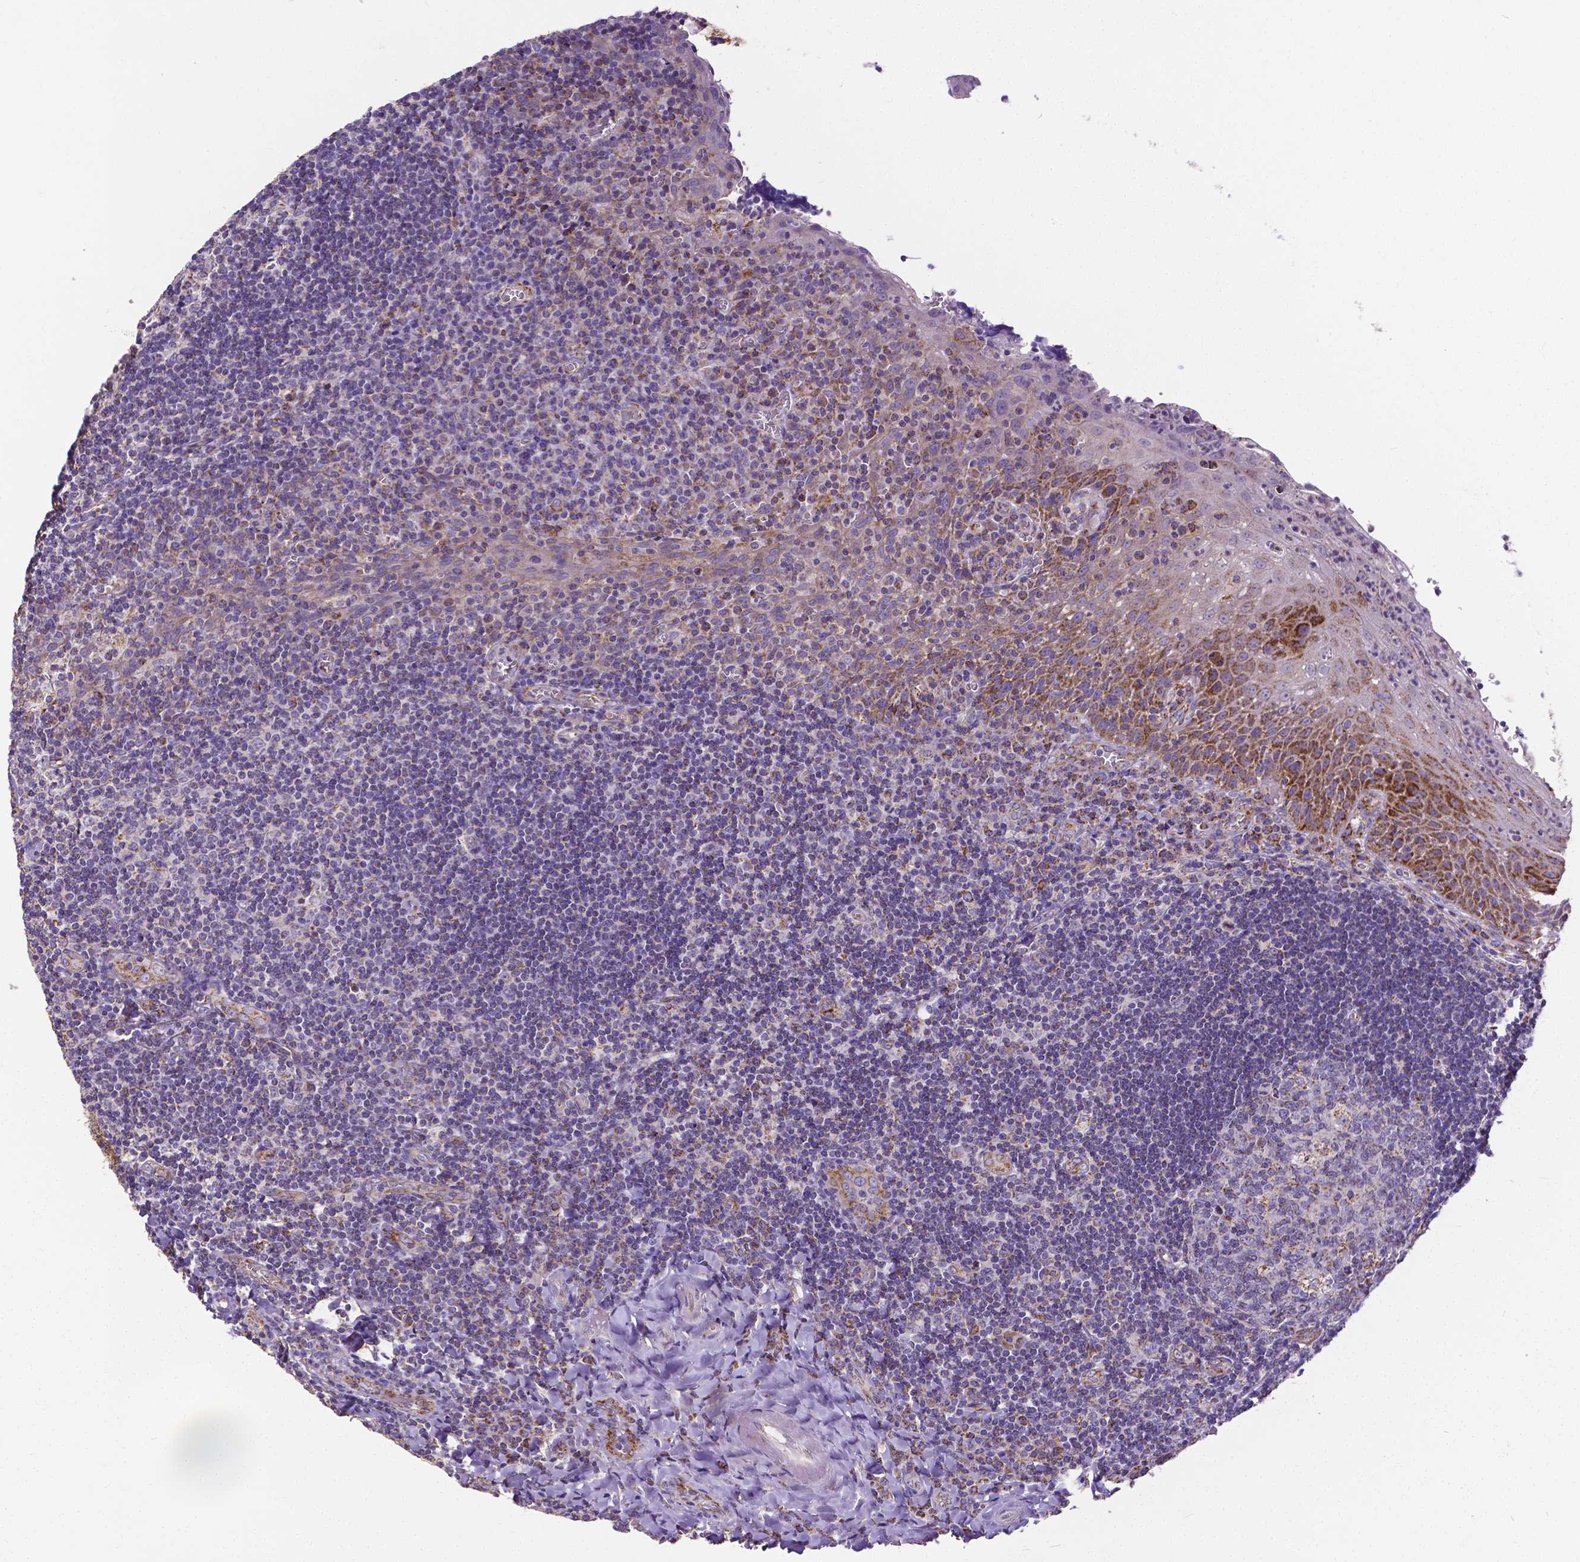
{"staining": {"intensity": "moderate", "quantity": ">75%", "location": "cytoplasmic/membranous"}, "tissue": "tonsil", "cell_type": "Germinal center cells", "image_type": "normal", "snomed": [{"axis": "morphology", "description": "Normal tissue, NOS"}, {"axis": "morphology", "description": "Inflammation, NOS"}, {"axis": "topography", "description": "Tonsil"}], "caption": "Germinal center cells display medium levels of moderate cytoplasmic/membranous expression in about >75% of cells in normal tonsil.", "gene": "MACC1", "patient": {"sex": "female", "age": 31}}